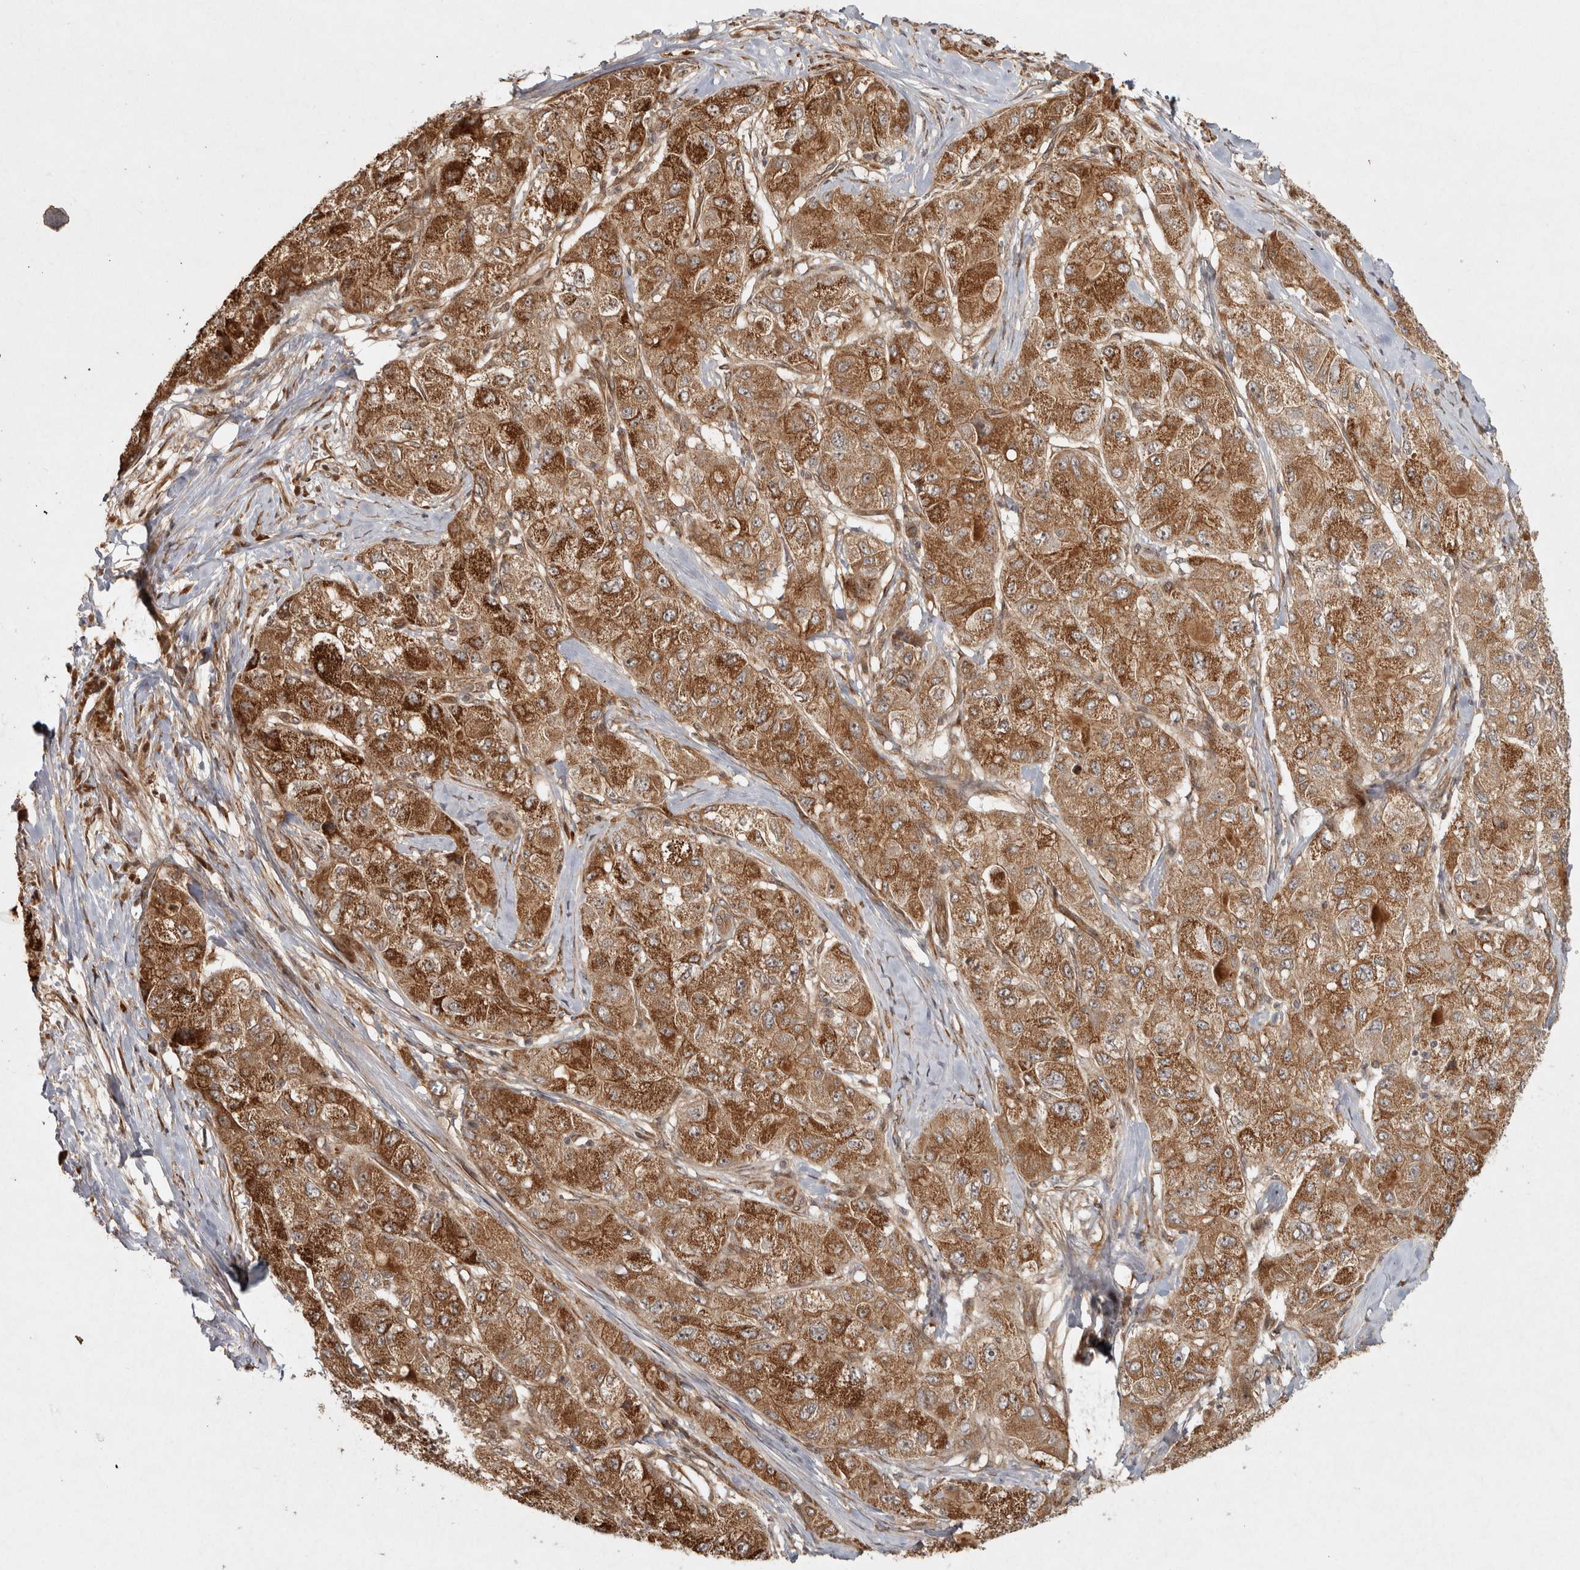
{"staining": {"intensity": "strong", "quantity": ">75%", "location": "cytoplasmic/membranous"}, "tissue": "liver cancer", "cell_type": "Tumor cells", "image_type": "cancer", "snomed": [{"axis": "morphology", "description": "Carcinoma, Hepatocellular, NOS"}, {"axis": "topography", "description": "Liver"}], "caption": "Immunohistochemical staining of human liver hepatocellular carcinoma displays strong cytoplasmic/membranous protein staining in approximately >75% of tumor cells. (brown staining indicates protein expression, while blue staining denotes nuclei).", "gene": "CAMSAP2", "patient": {"sex": "male", "age": 80}}